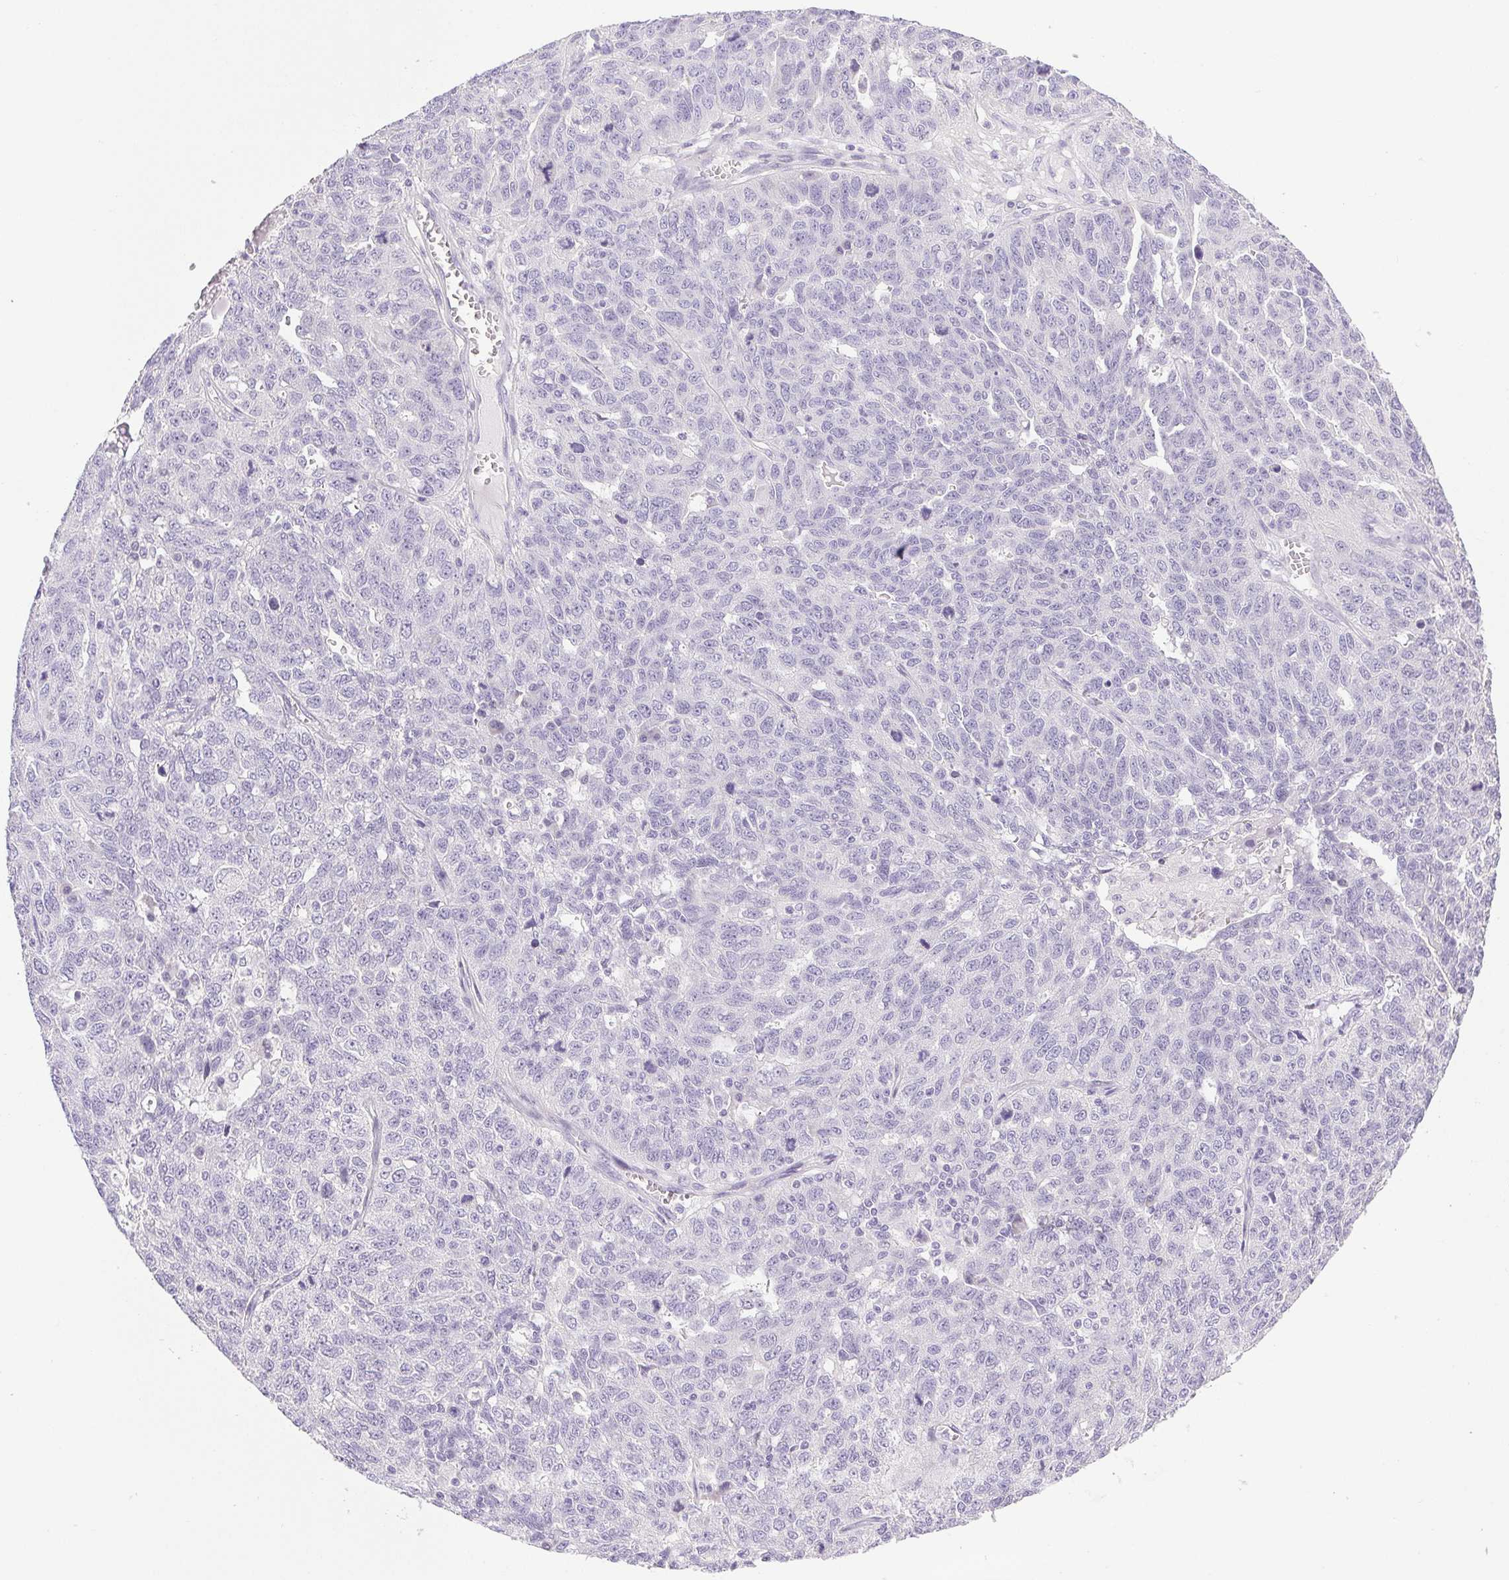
{"staining": {"intensity": "negative", "quantity": "none", "location": "none"}, "tissue": "ovarian cancer", "cell_type": "Tumor cells", "image_type": "cancer", "snomed": [{"axis": "morphology", "description": "Cystadenocarcinoma, serous, NOS"}, {"axis": "topography", "description": "Ovary"}], "caption": "Serous cystadenocarcinoma (ovarian) was stained to show a protein in brown. There is no significant staining in tumor cells.", "gene": "PAPPA2", "patient": {"sex": "female", "age": 71}}